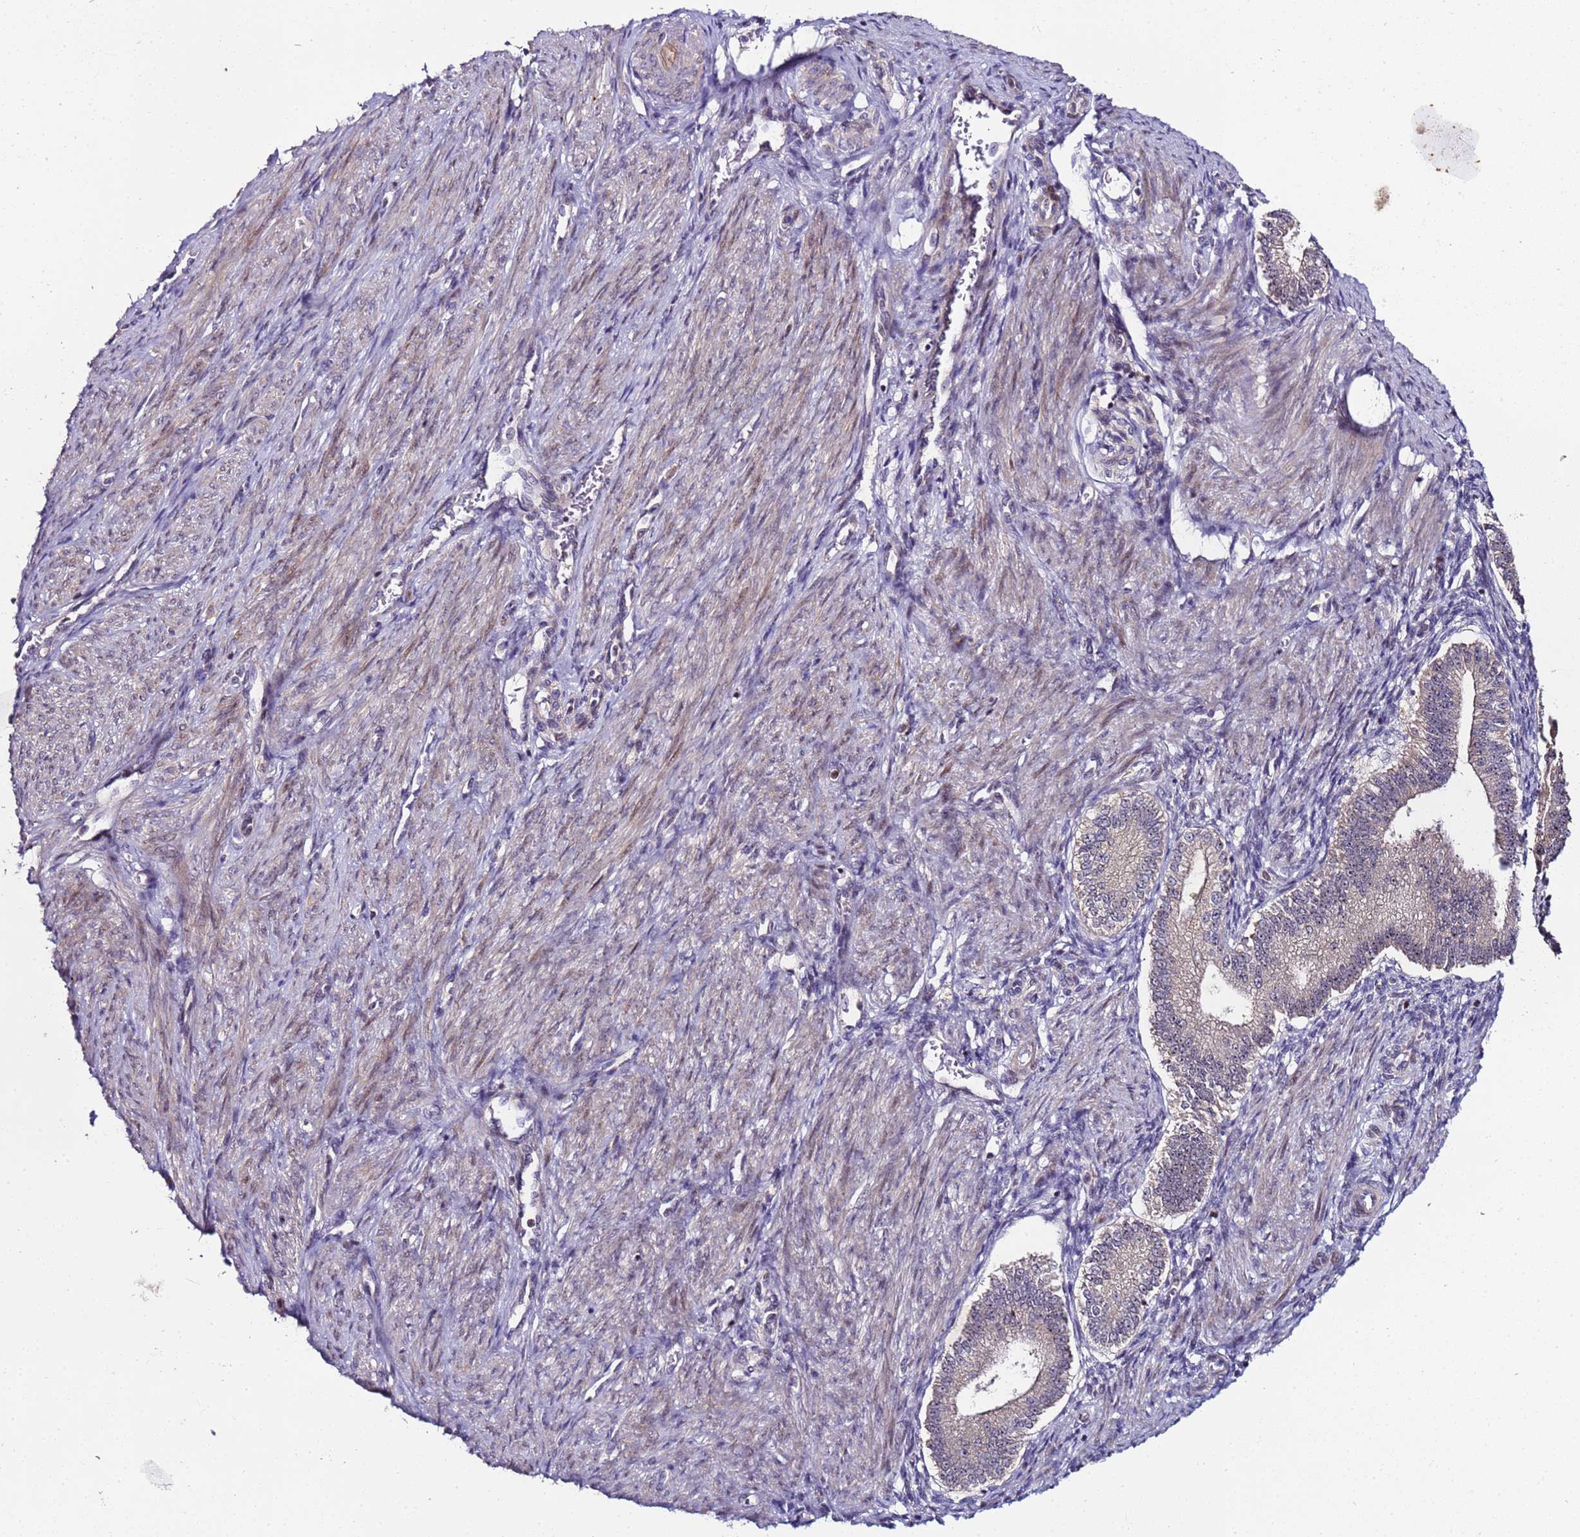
{"staining": {"intensity": "negative", "quantity": "none", "location": "none"}, "tissue": "endometrium", "cell_type": "Cells in endometrial stroma", "image_type": "normal", "snomed": [{"axis": "morphology", "description": "Normal tissue, NOS"}, {"axis": "topography", "description": "Endometrium"}], "caption": "A photomicrograph of endometrium stained for a protein shows no brown staining in cells in endometrial stroma. (Immunohistochemistry, brightfield microscopy, high magnification).", "gene": "KRI1", "patient": {"sex": "female", "age": 25}}